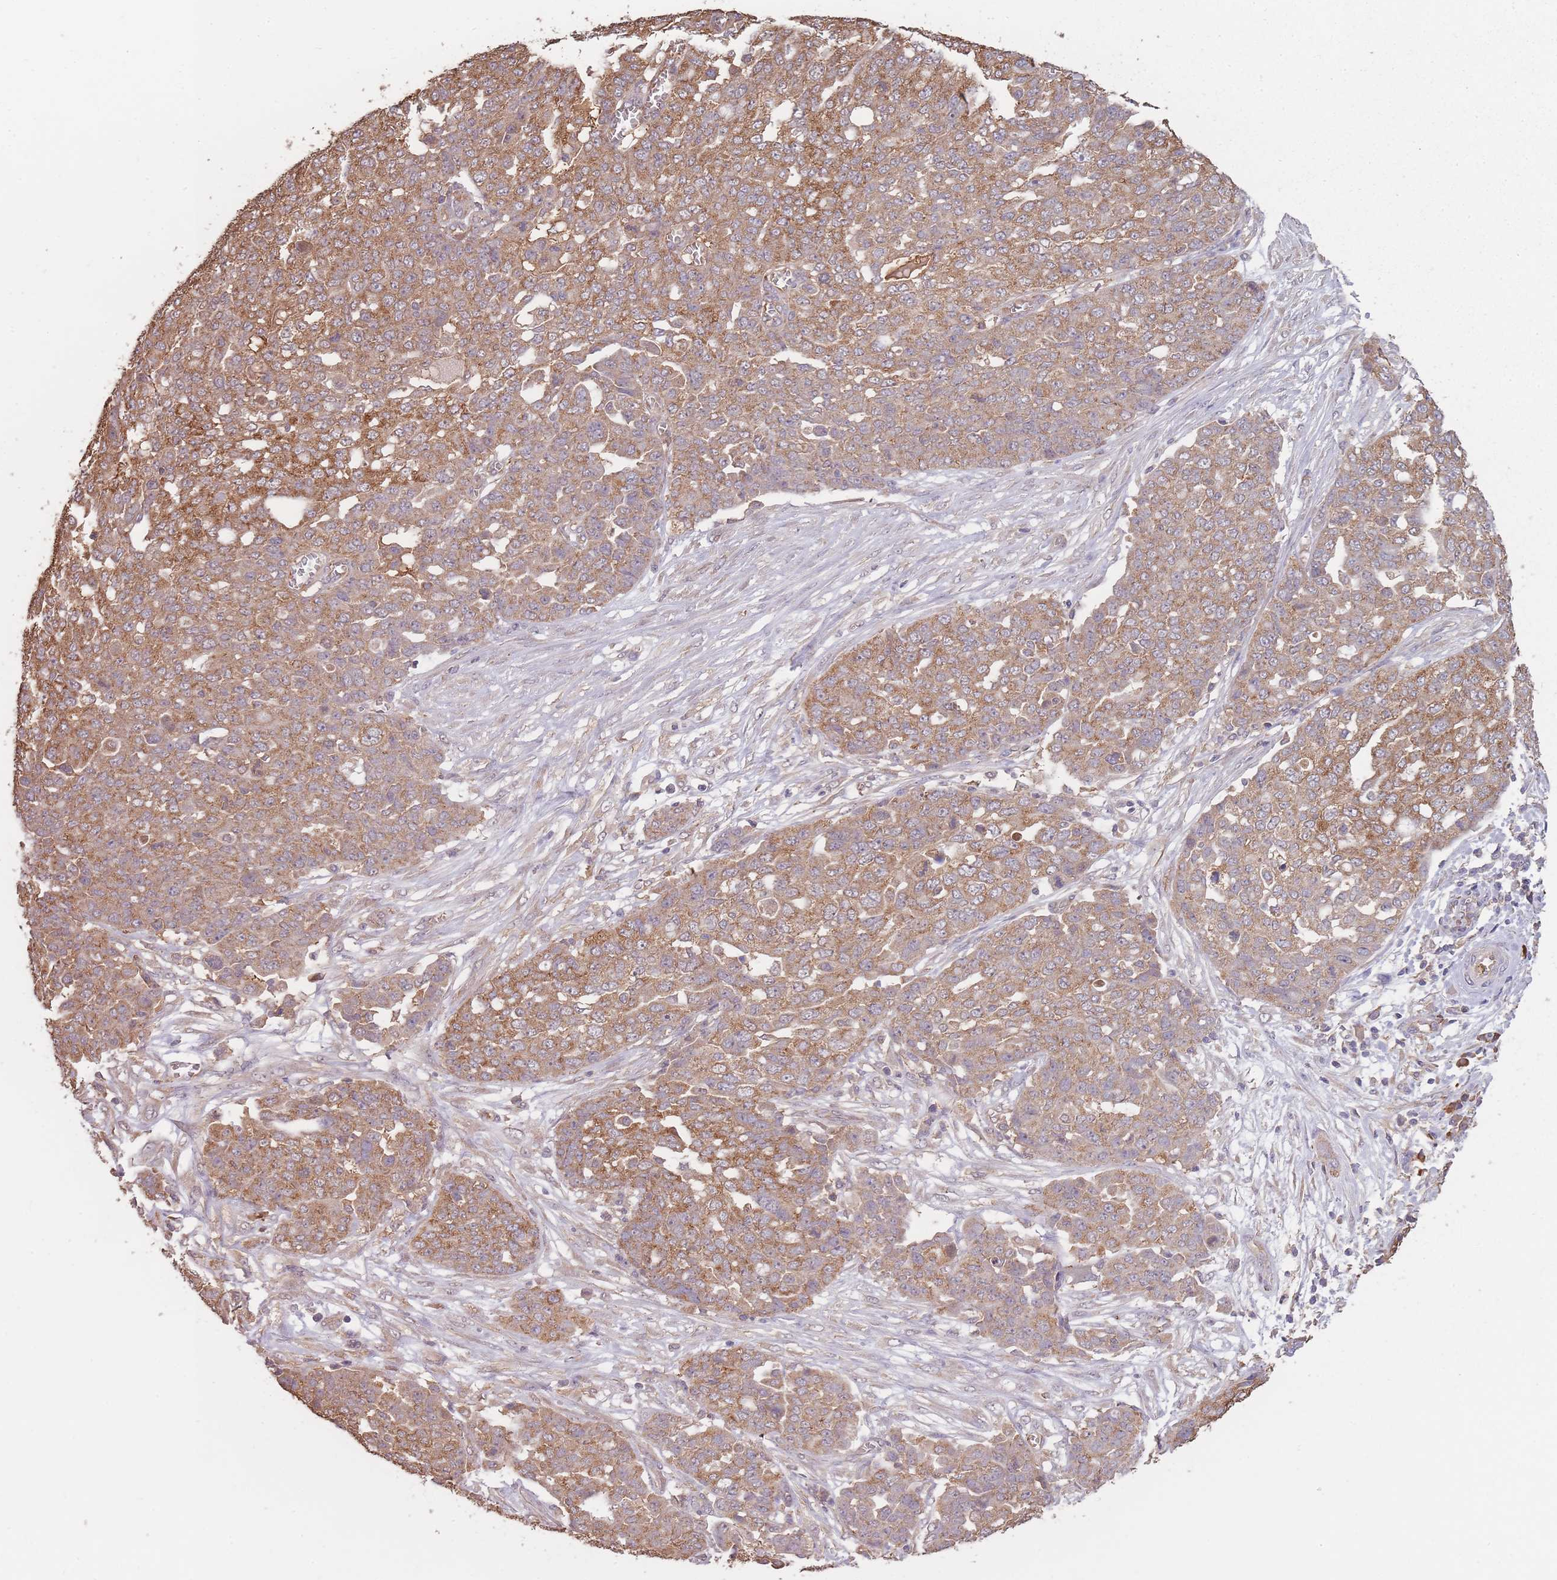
{"staining": {"intensity": "moderate", "quantity": ">75%", "location": "cytoplasmic/membranous"}, "tissue": "ovarian cancer", "cell_type": "Tumor cells", "image_type": "cancer", "snomed": [{"axis": "morphology", "description": "Cystadenocarcinoma, serous, NOS"}, {"axis": "topography", "description": "Soft tissue"}, {"axis": "topography", "description": "Ovary"}], "caption": "Ovarian cancer (serous cystadenocarcinoma) stained with a brown dye displays moderate cytoplasmic/membranous positive positivity in about >75% of tumor cells.", "gene": "SANBR", "patient": {"sex": "female", "age": 57}}